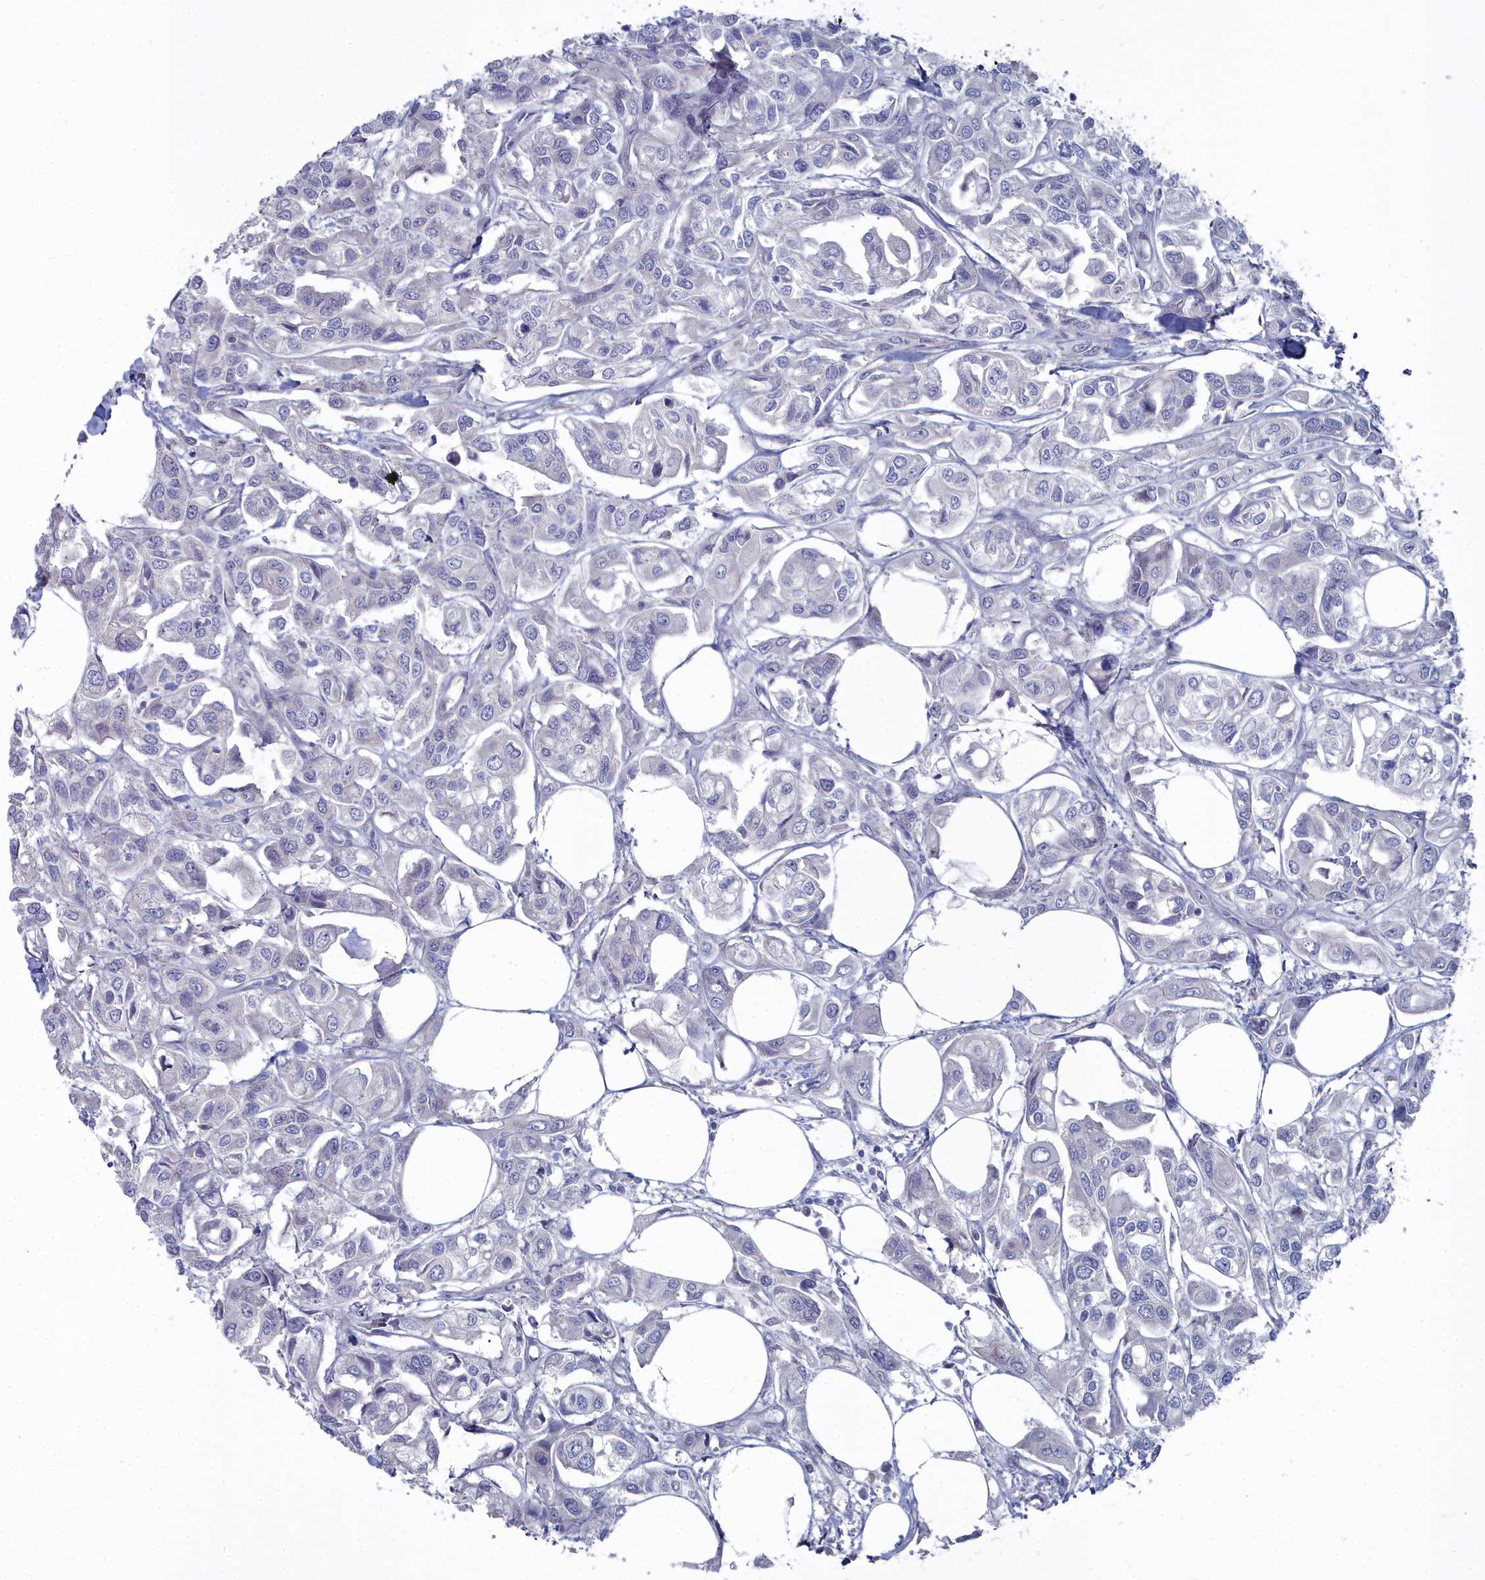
{"staining": {"intensity": "negative", "quantity": "none", "location": "none"}, "tissue": "urothelial cancer", "cell_type": "Tumor cells", "image_type": "cancer", "snomed": [{"axis": "morphology", "description": "Urothelial carcinoma, High grade"}, {"axis": "topography", "description": "Urinary bladder"}], "caption": "DAB immunohistochemical staining of human high-grade urothelial carcinoma shows no significant expression in tumor cells.", "gene": "CCDC149", "patient": {"sex": "male", "age": 67}}